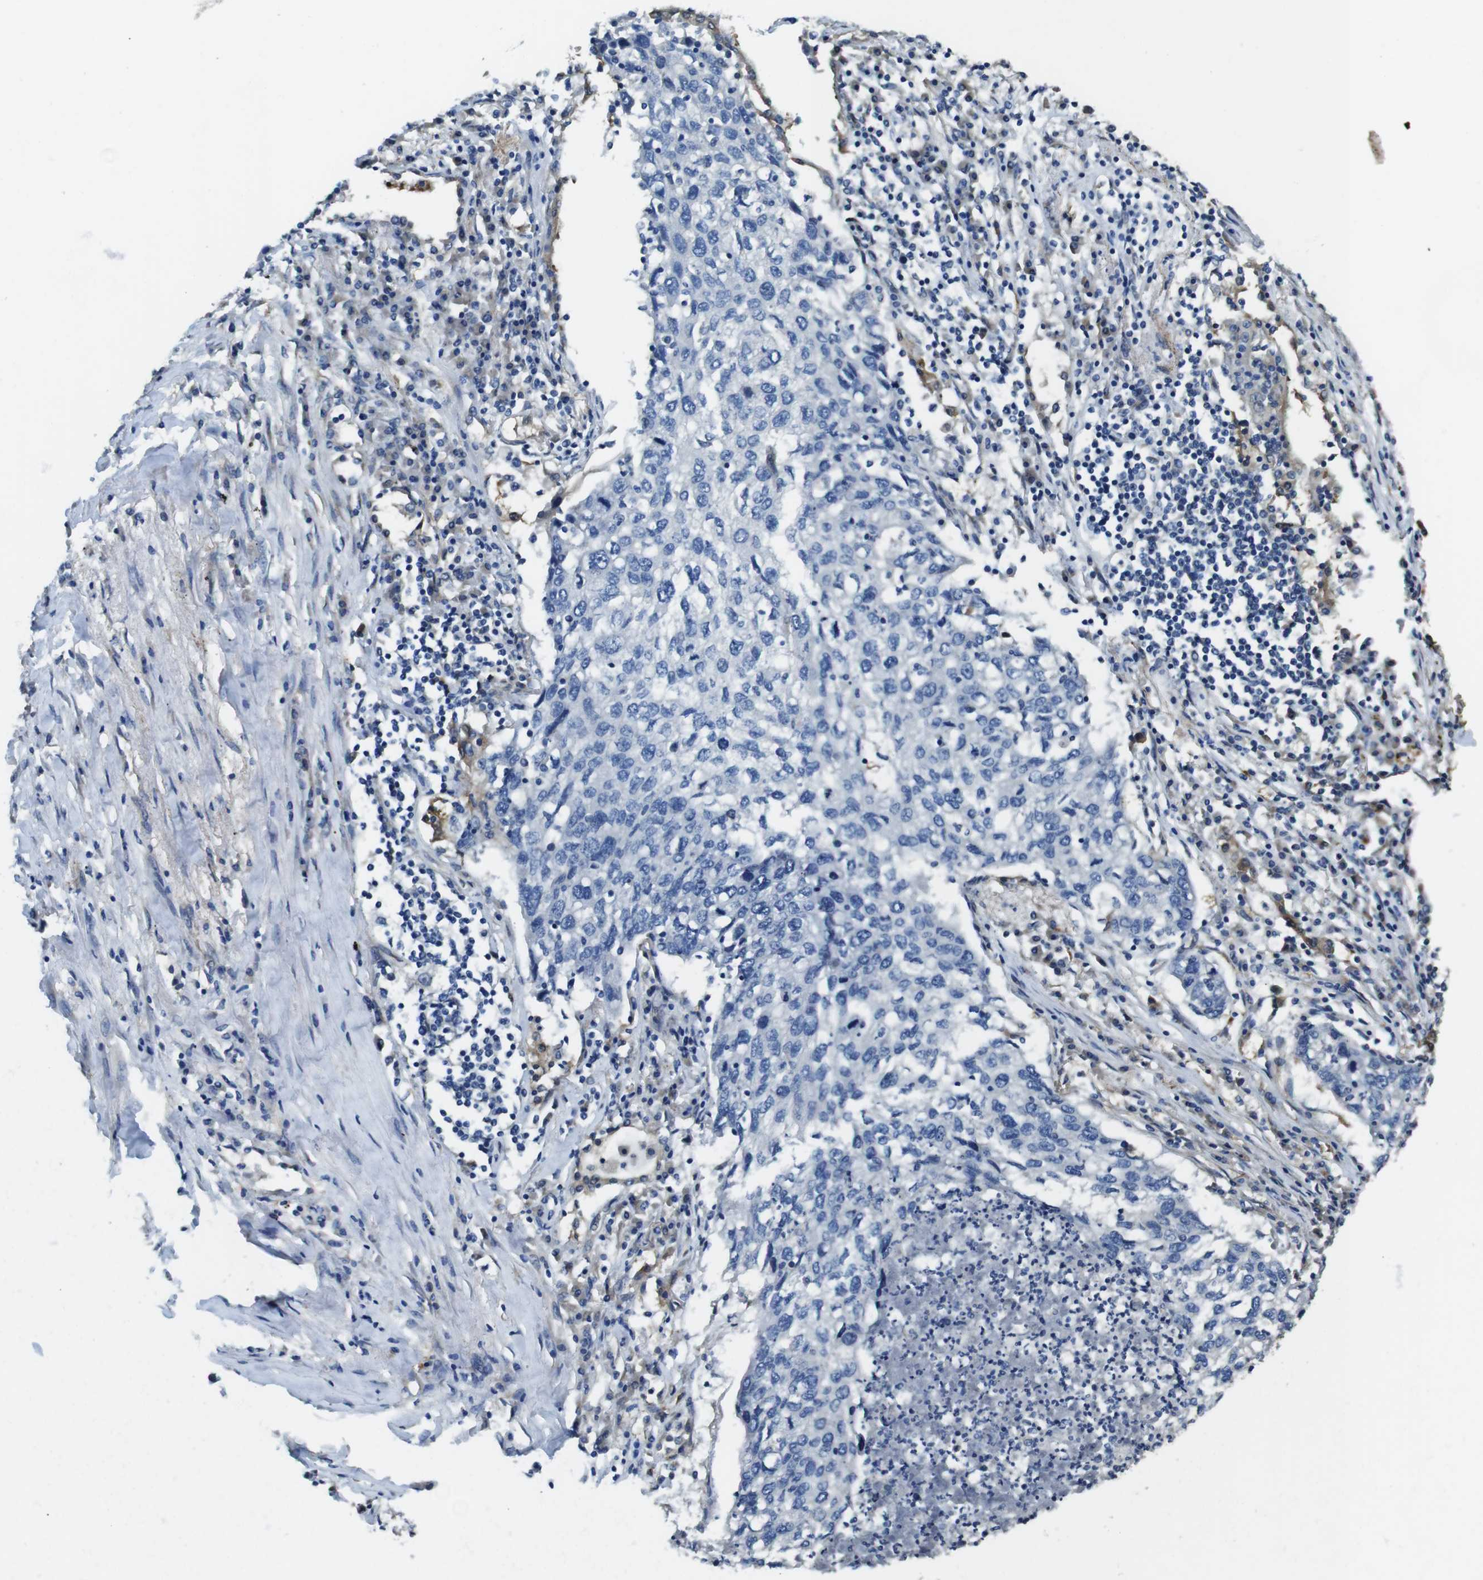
{"staining": {"intensity": "negative", "quantity": "none", "location": "none"}, "tissue": "lung cancer", "cell_type": "Tumor cells", "image_type": "cancer", "snomed": [{"axis": "morphology", "description": "Squamous cell carcinoma, NOS"}, {"axis": "topography", "description": "Lung"}], "caption": "Immunohistochemistry (IHC) of human squamous cell carcinoma (lung) exhibits no expression in tumor cells.", "gene": "RAB6A", "patient": {"sex": "female", "age": 63}}